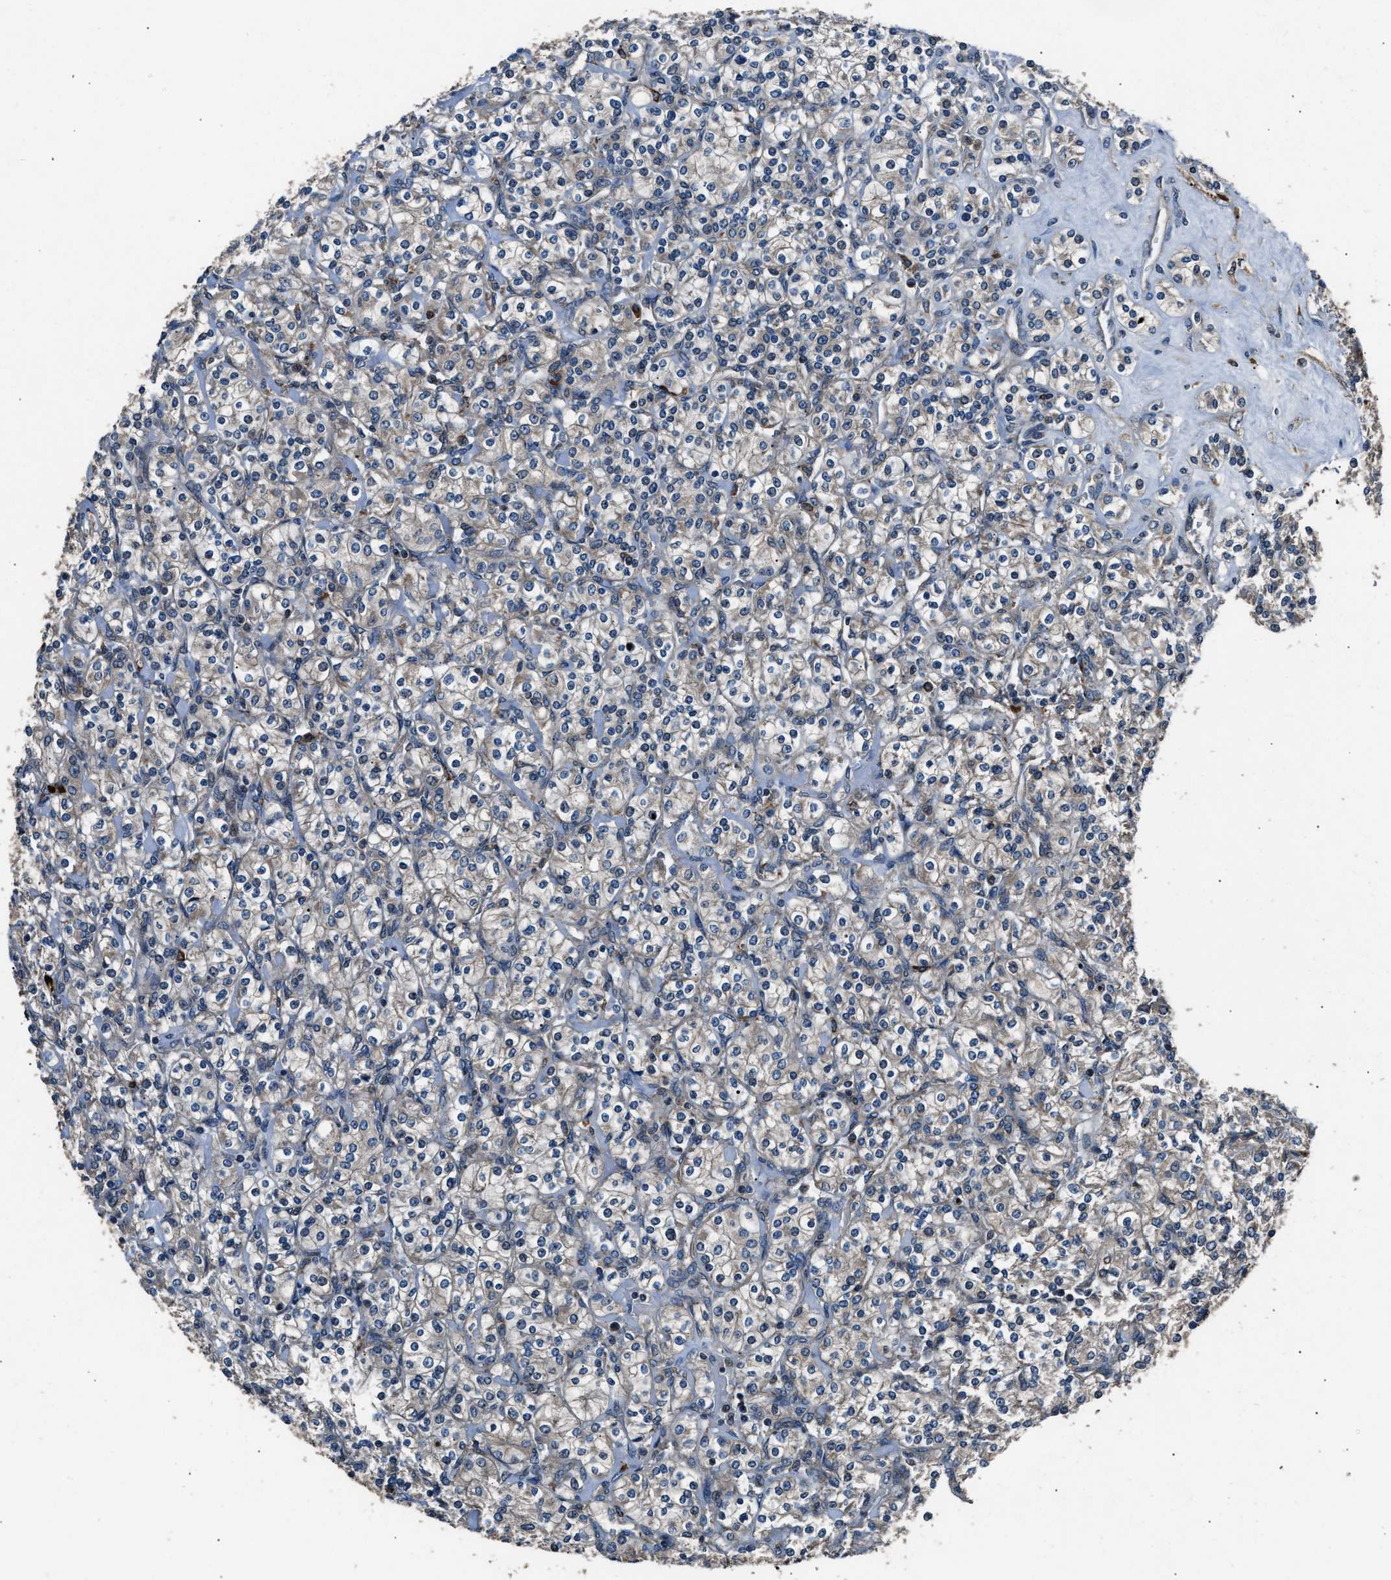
{"staining": {"intensity": "weak", "quantity": "25%-75%", "location": "cytoplasmic/membranous"}, "tissue": "renal cancer", "cell_type": "Tumor cells", "image_type": "cancer", "snomed": [{"axis": "morphology", "description": "Adenocarcinoma, NOS"}, {"axis": "topography", "description": "Kidney"}], "caption": "Immunohistochemical staining of renal cancer shows low levels of weak cytoplasmic/membranous positivity in approximately 25%-75% of tumor cells.", "gene": "IMPDH2", "patient": {"sex": "male", "age": 77}}